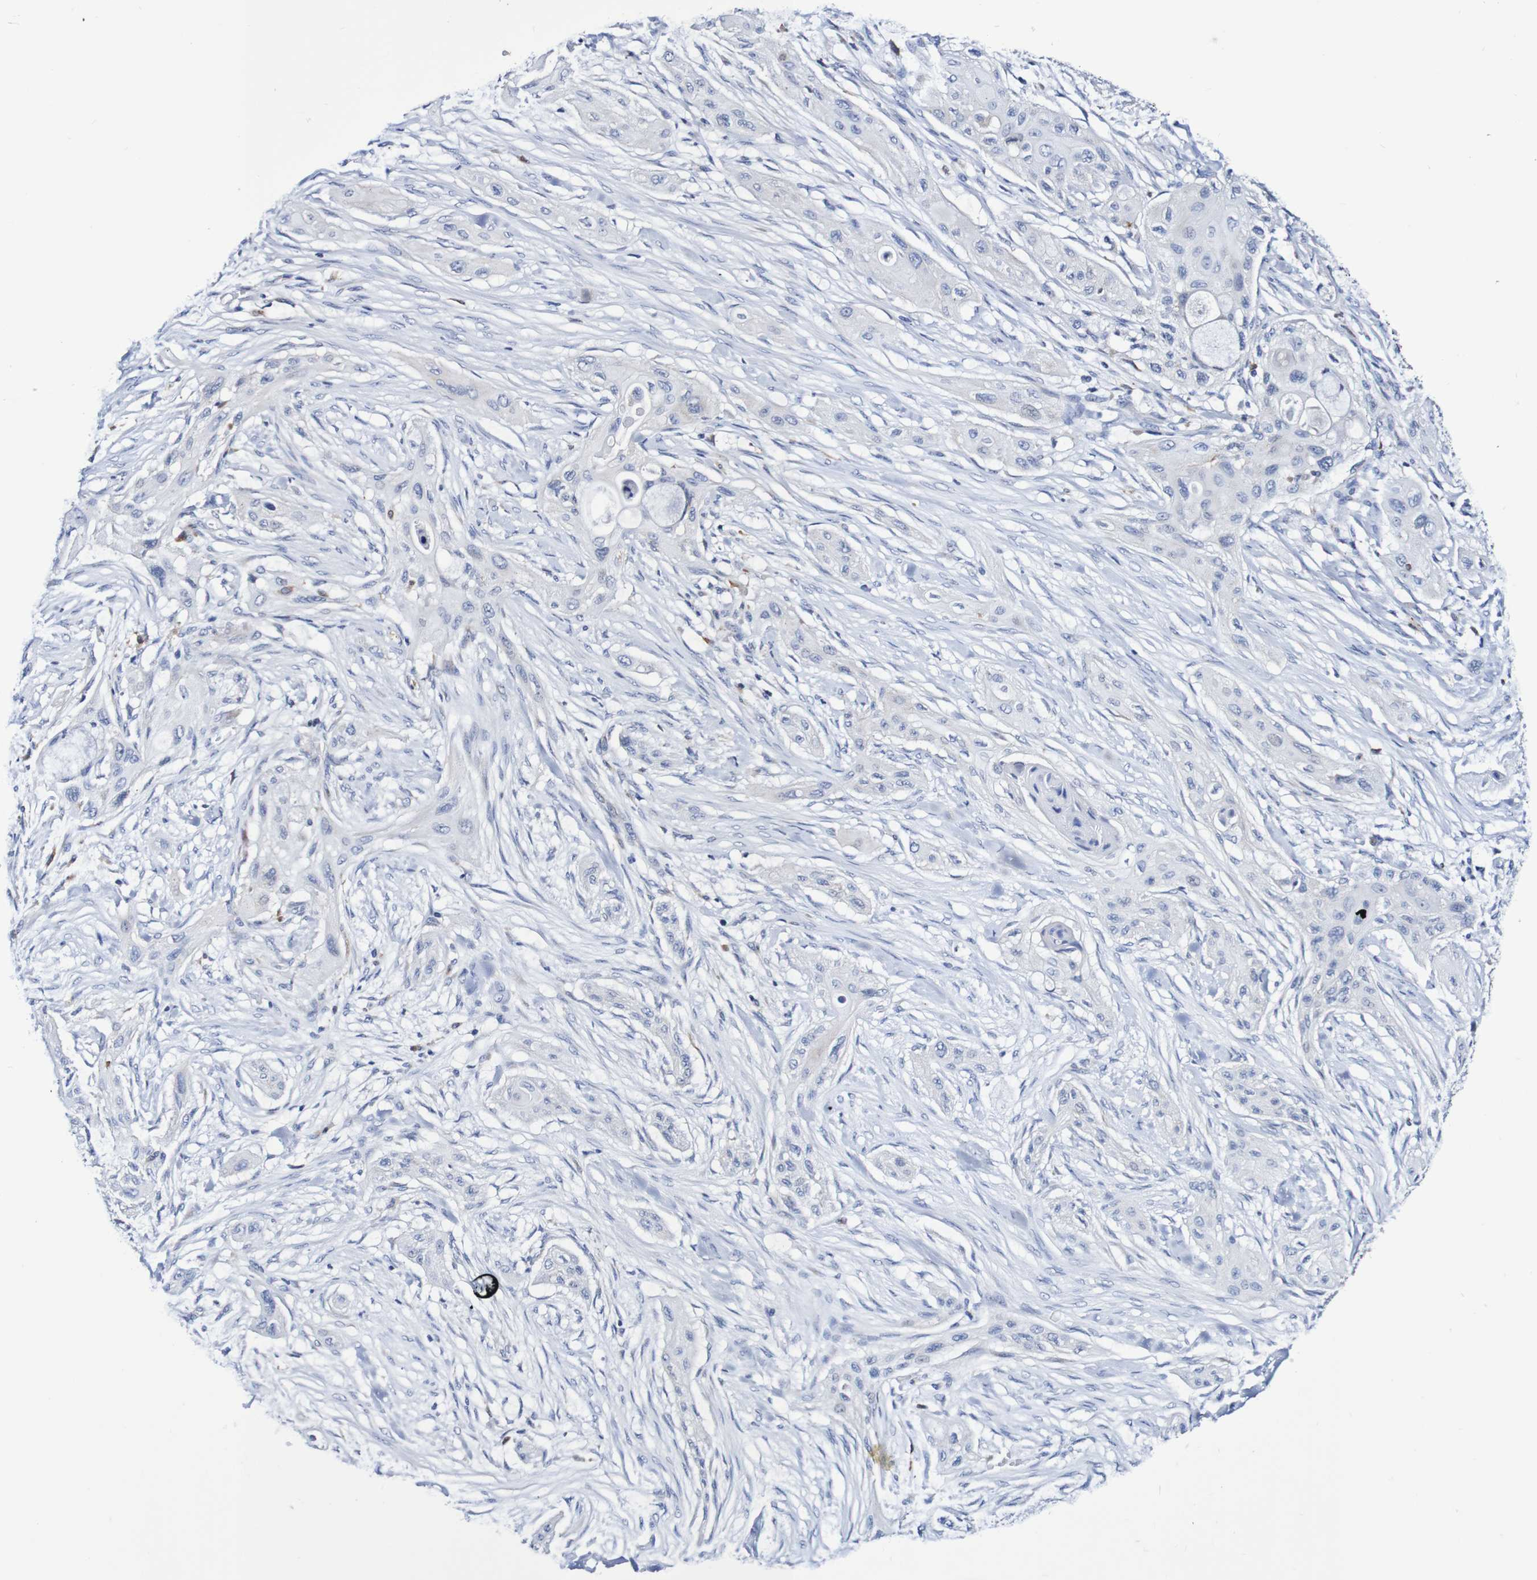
{"staining": {"intensity": "negative", "quantity": "none", "location": "none"}, "tissue": "lung cancer", "cell_type": "Tumor cells", "image_type": "cancer", "snomed": [{"axis": "morphology", "description": "Squamous cell carcinoma, NOS"}, {"axis": "topography", "description": "Lung"}], "caption": "DAB (3,3'-diaminobenzidine) immunohistochemical staining of human lung cancer reveals no significant expression in tumor cells.", "gene": "SEZ6", "patient": {"sex": "female", "age": 47}}